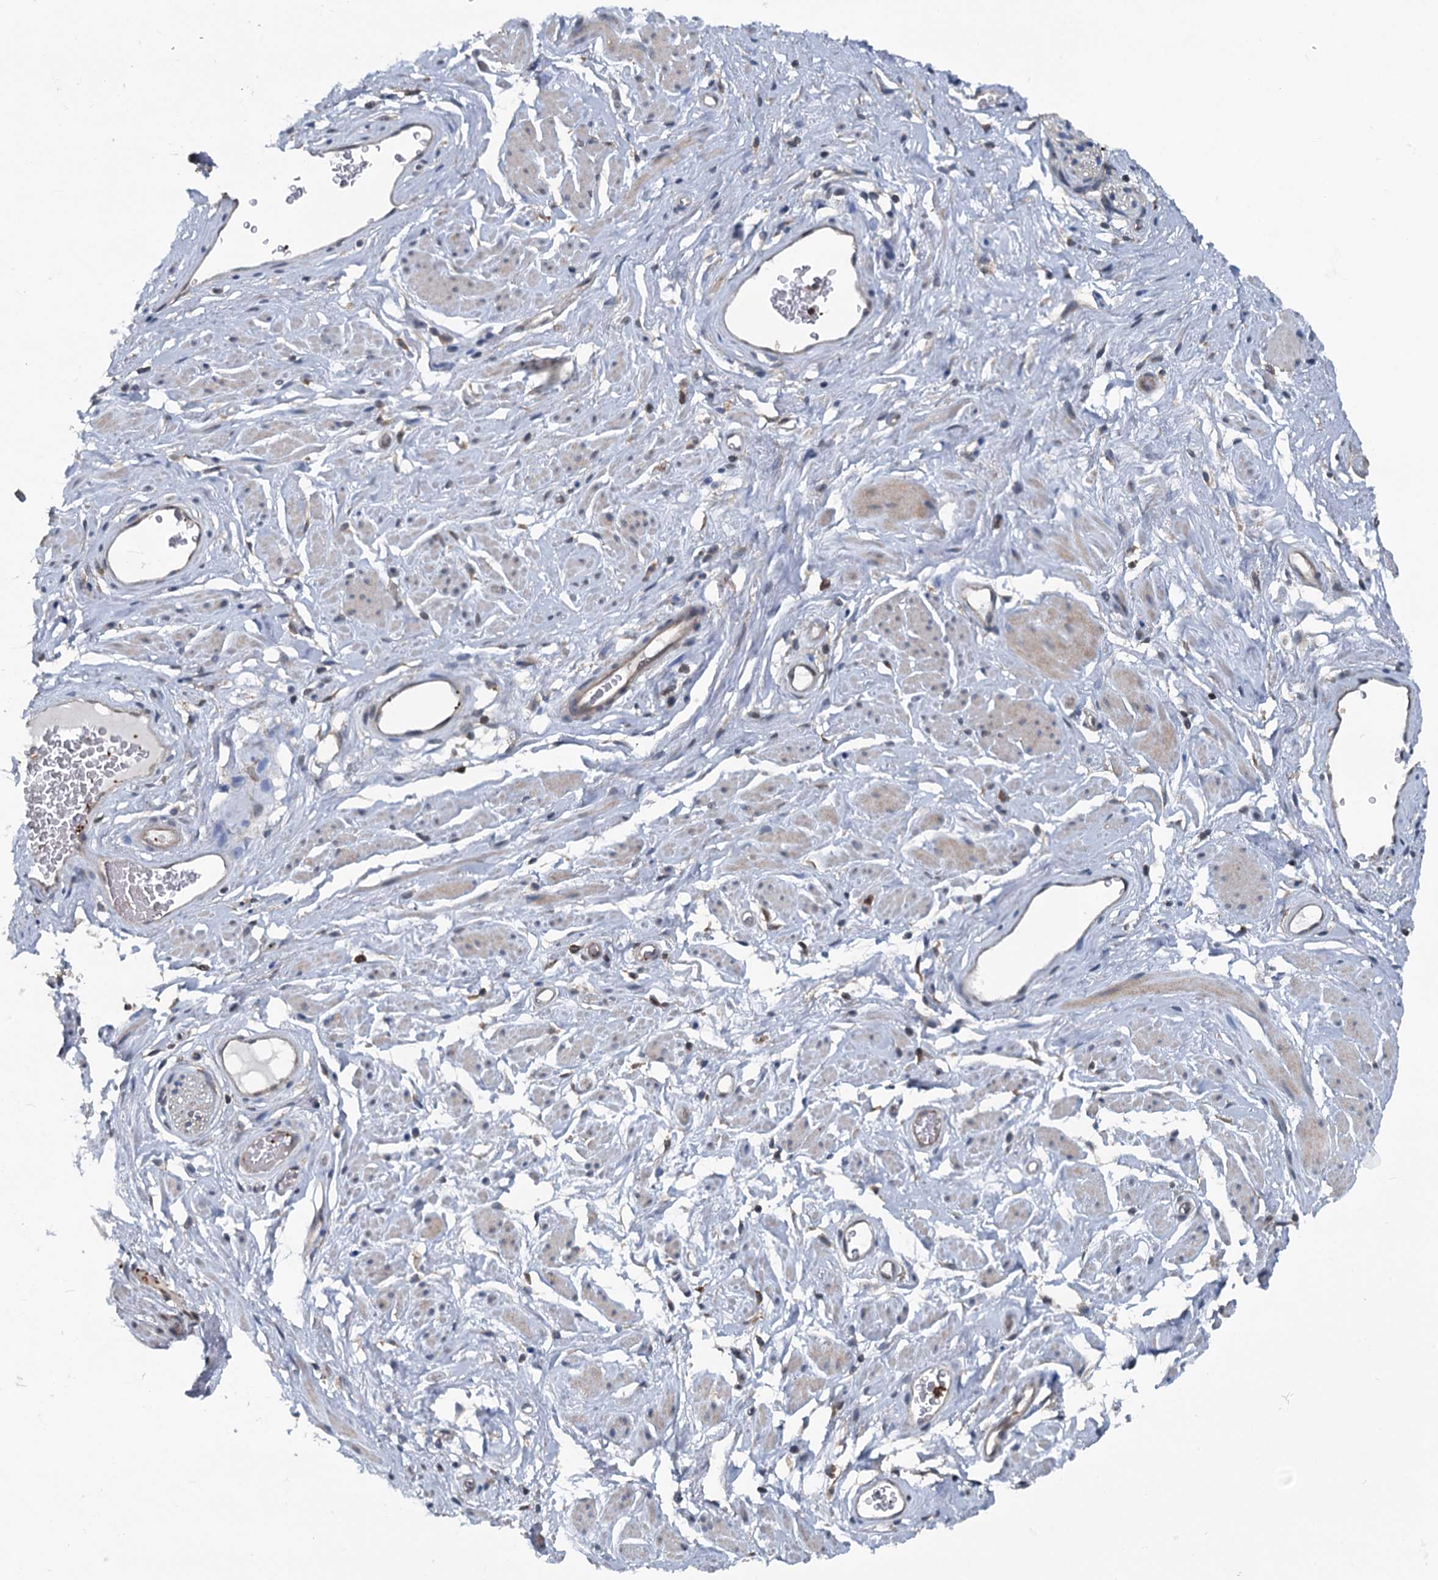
{"staining": {"intensity": "negative", "quantity": "none", "location": "none"}, "tissue": "adipose tissue", "cell_type": "Adipocytes", "image_type": "normal", "snomed": [{"axis": "morphology", "description": "Normal tissue, NOS"}, {"axis": "morphology", "description": "Adenocarcinoma, NOS"}, {"axis": "topography", "description": "Rectum"}, {"axis": "topography", "description": "Vagina"}, {"axis": "topography", "description": "Peripheral nerve tissue"}], "caption": "Immunohistochemistry photomicrograph of benign adipose tissue: adipose tissue stained with DAB (3,3'-diaminobenzidine) demonstrates no significant protein staining in adipocytes.", "gene": "GCLM", "patient": {"sex": "female", "age": 71}}